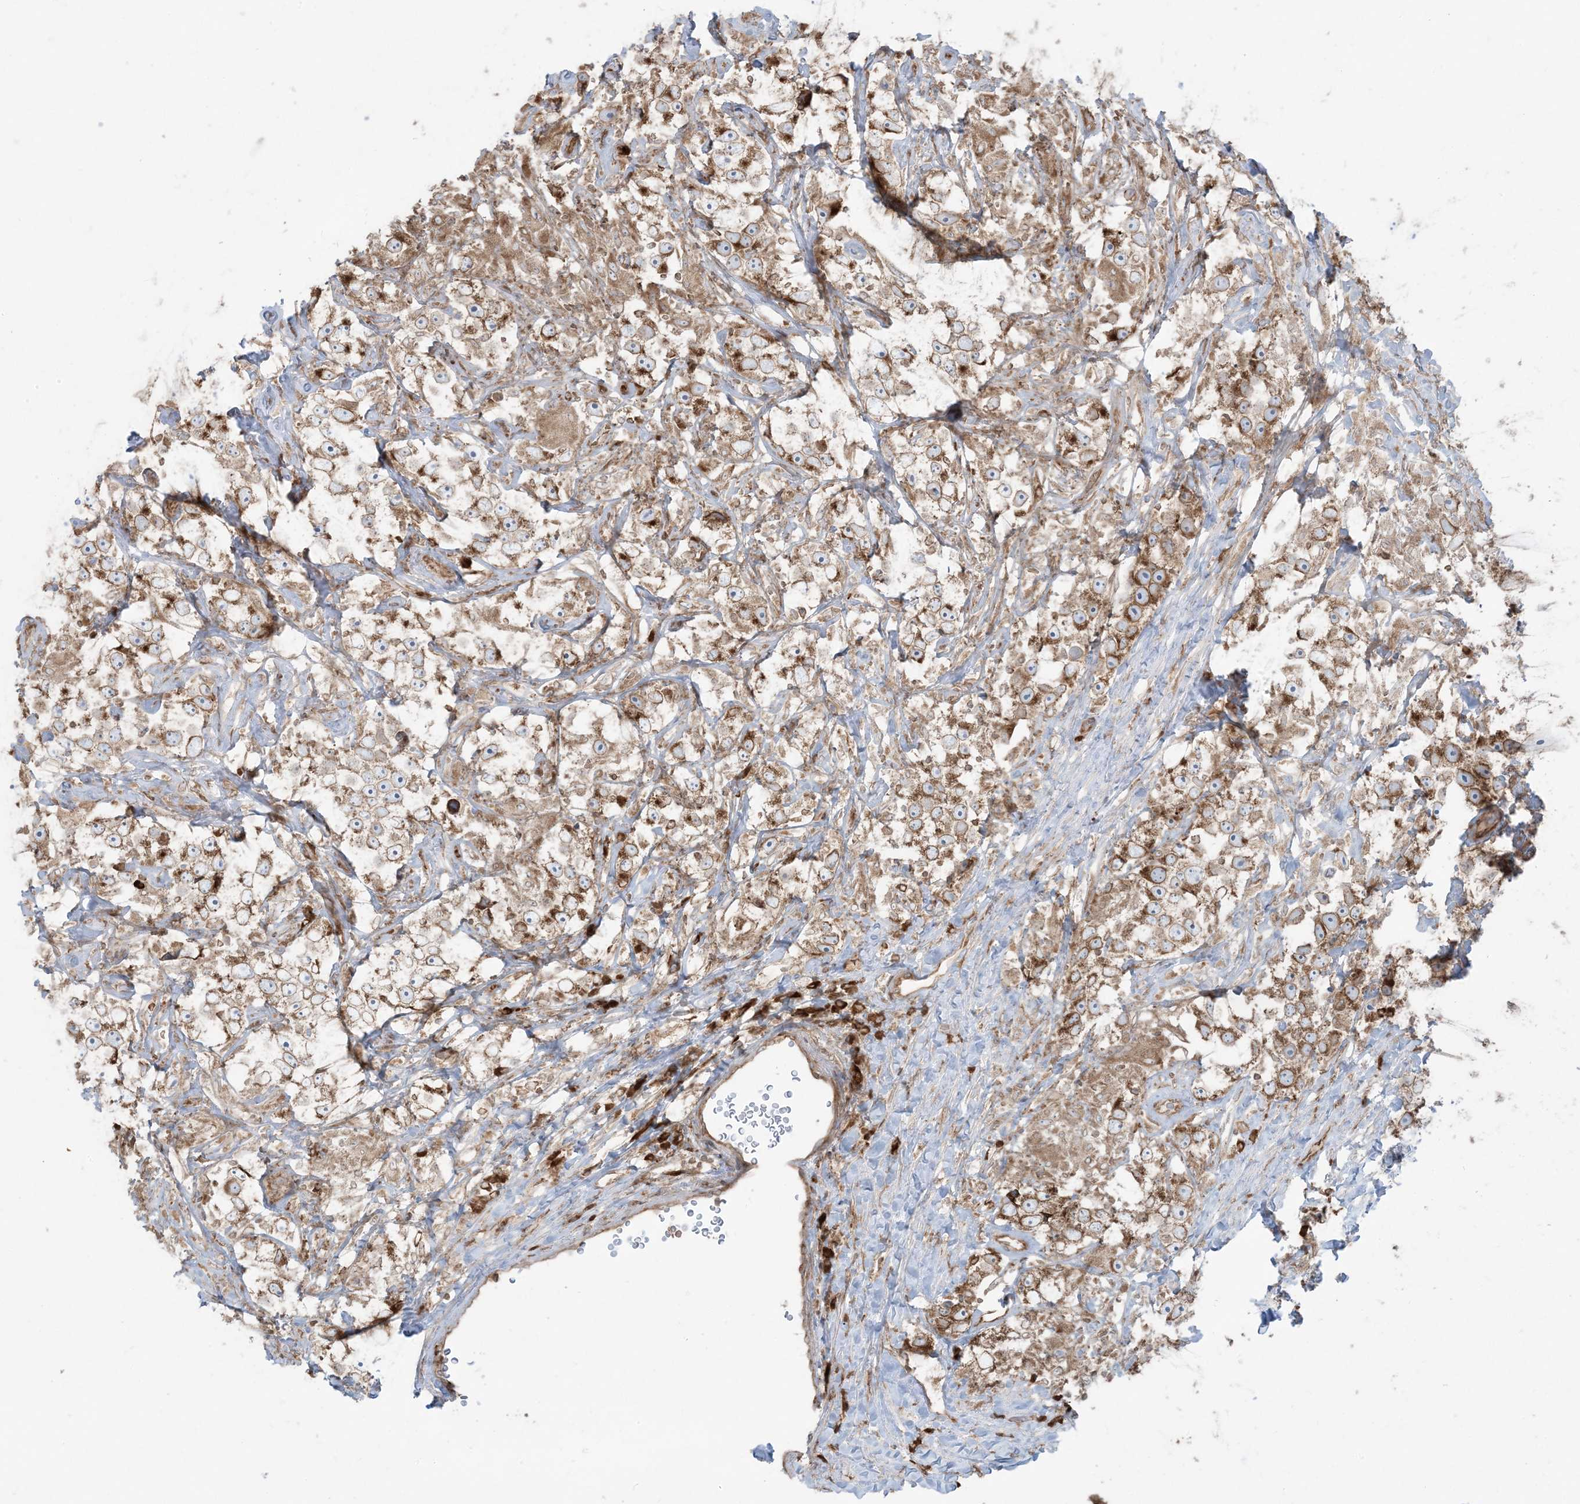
{"staining": {"intensity": "moderate", "quantity": ">75%", "location": "cytoplasmic/membranous"}, "tissue": "testis cancer", "cell_type": "Tumor cells", "image_type": "cancer", "snomed": [{"axis": "morphology", "description": "Seminoma, NOS"}, {"axis": "topography", "description": "Testis"}], "caption": "Testis cancer (seminoma) stained with IHC exhibits moderate cytoplasmic/membranous positivity in approximately >75% of tumor cells.", "gene": "UBXN4", "patient": {"sex": "male", "age": 49}}